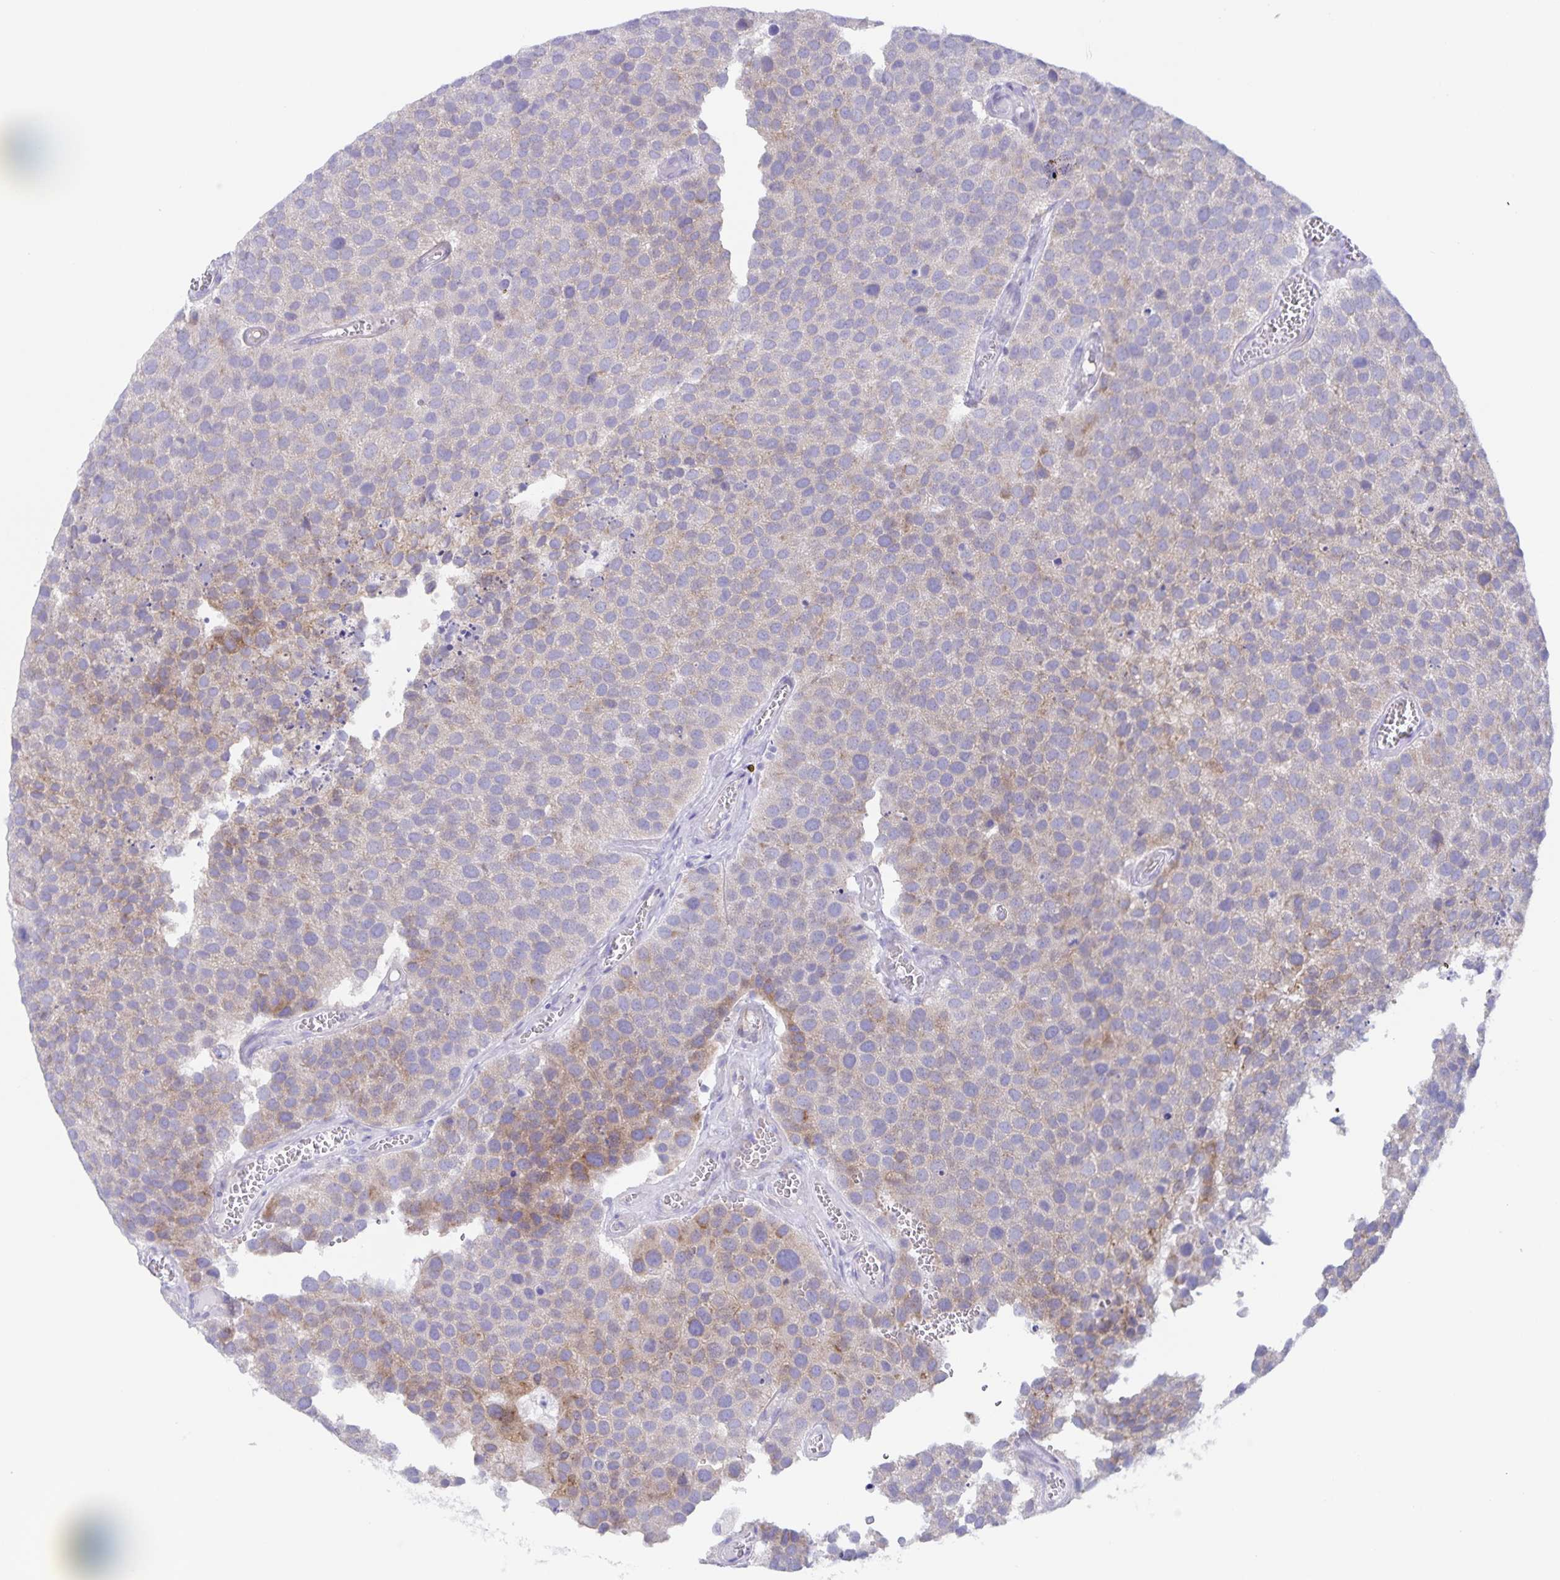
{"staining": {"intensity": "weak", "quantity": "<25%", "location": "cytoplasmic/membranous"}, "tissue": "urothelial cancer", "cell_type": "Tumor cells", "image_type": "cancer", "snomed": [{"axis": "morphology", "description": "Urothelial carcinoma, Low grade"}, {"axis": "topography", "description": "Urinary bladder"}], "caption": "DAB immunohistochemical staining of urothelial cancer reveals no significant staining in tumor cells.", "gene": "AQP4", "patient": {"sex": "female", "age": 69}}